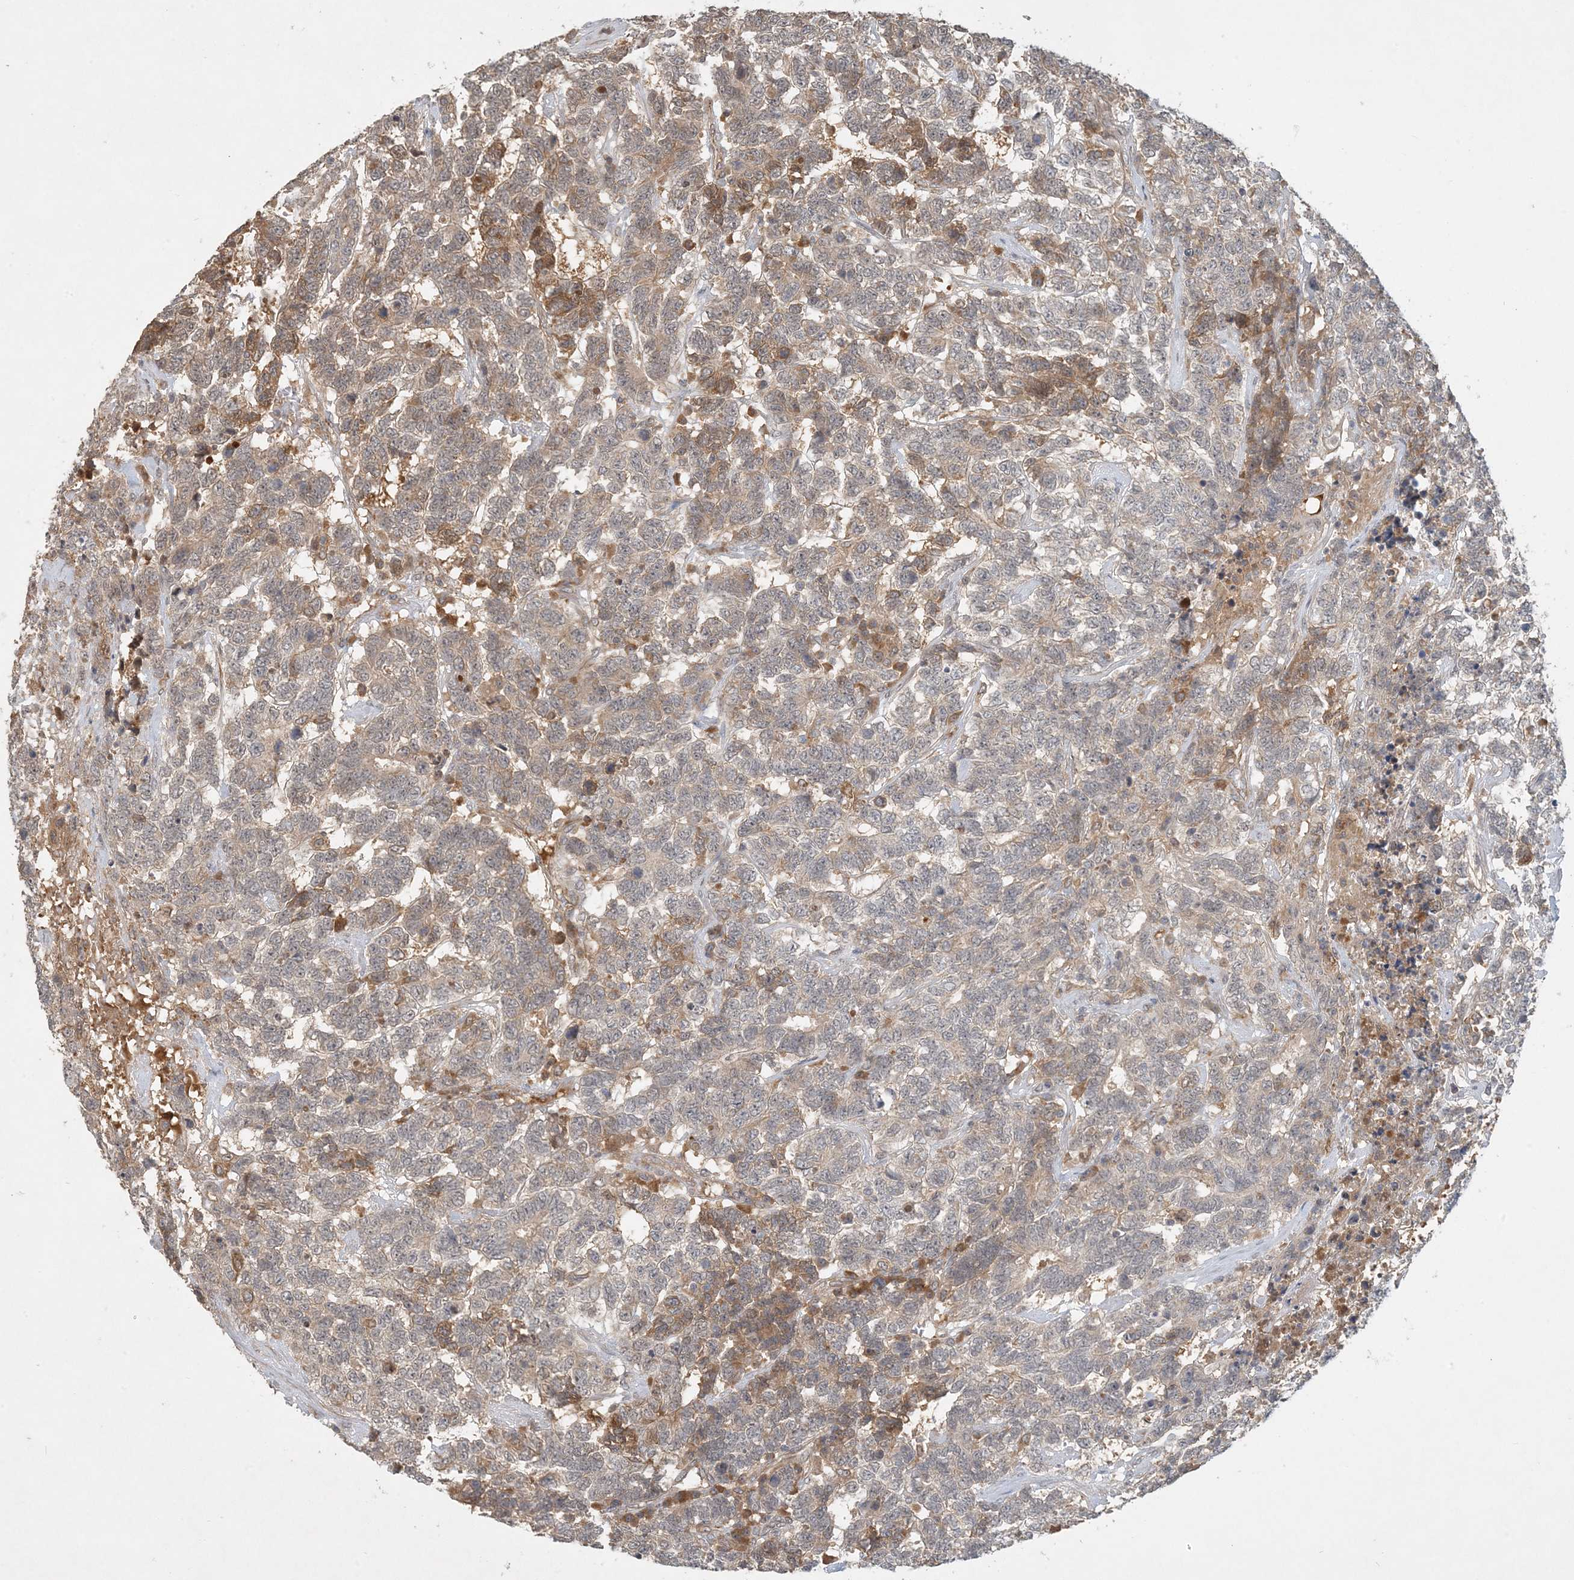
{"staining": {"intensity": "moderate", "quantity": "<25%", "location": "cytoplasmic/membranous"}, "tissue": "testis cancer", "cell_type": "Tumor cells", "image_type": "cancer", "snomed": [{"axis": "morphology", "description": "Carcinoma, Embryonal, NOS"}, {"axis": "topography", "description": "Testis"}], "caption": "Immunohistochemistry (IHC) (DAB) staining of embryonal carcinoma (testis) demonstrates moderate cytoplasmic/membranous protein staining in about <25% of tumor cells.", "gene": "ZCCHC4", "patient": {"sex": "male", "age": 26}}